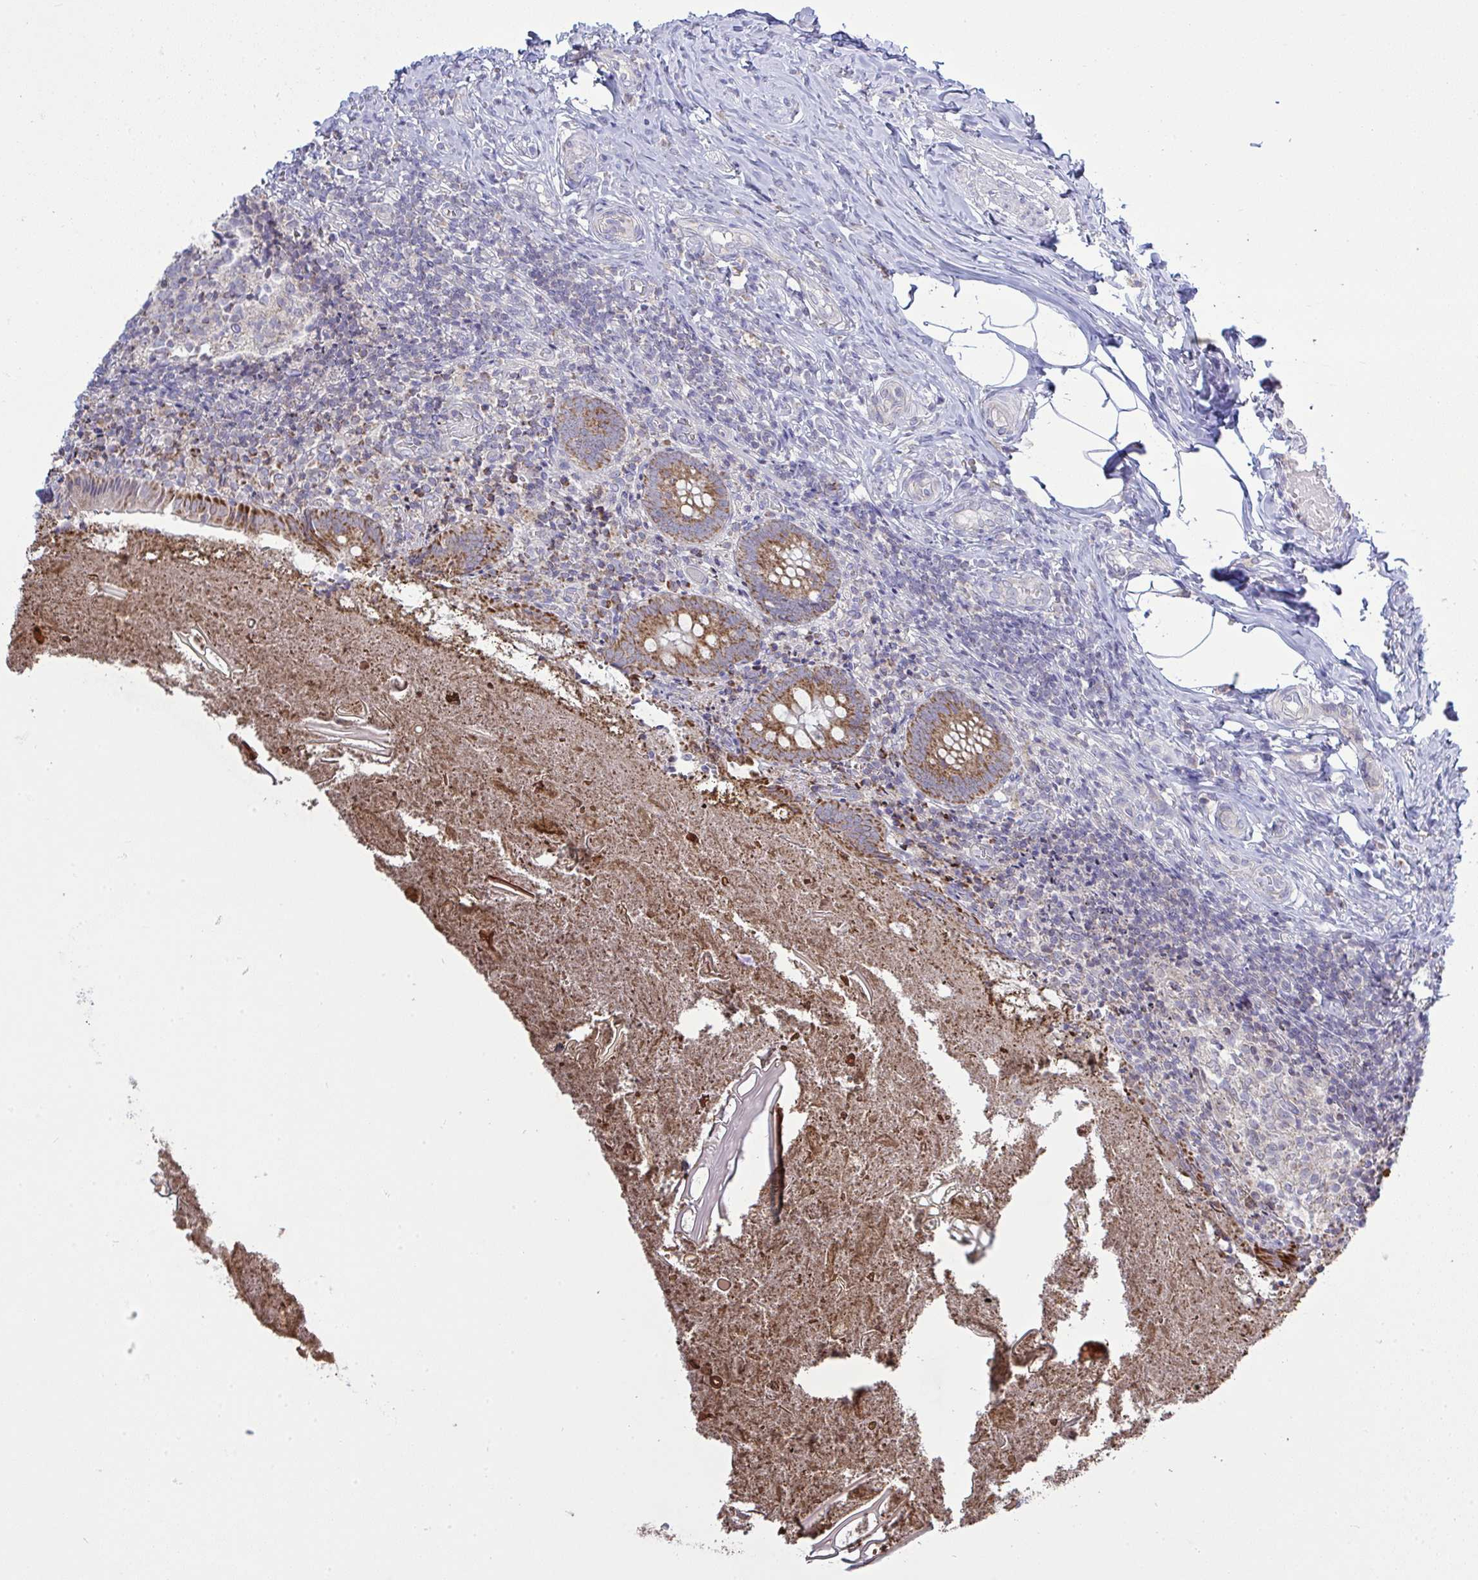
{"staining": {"intensity": "strong", "quantity": ">75%", "location": "cytoplasmic/membranous"}, "tissue": "appendix", "cell_type": "Glandular cells", "image_type": "normal", "snomed": [{"axis": "morphology", "description": "Normal tissue, NOS"}, {"axis": "topography", "description": "Appendix"}], "caption": "Strong cytoplasmic/membranous positivity for a protein is present in about >75% of glandular cells of unremarkable appendix using IHC.", "gene": "NDUFA7", "patient": {"sex": "female", "age": 17}}